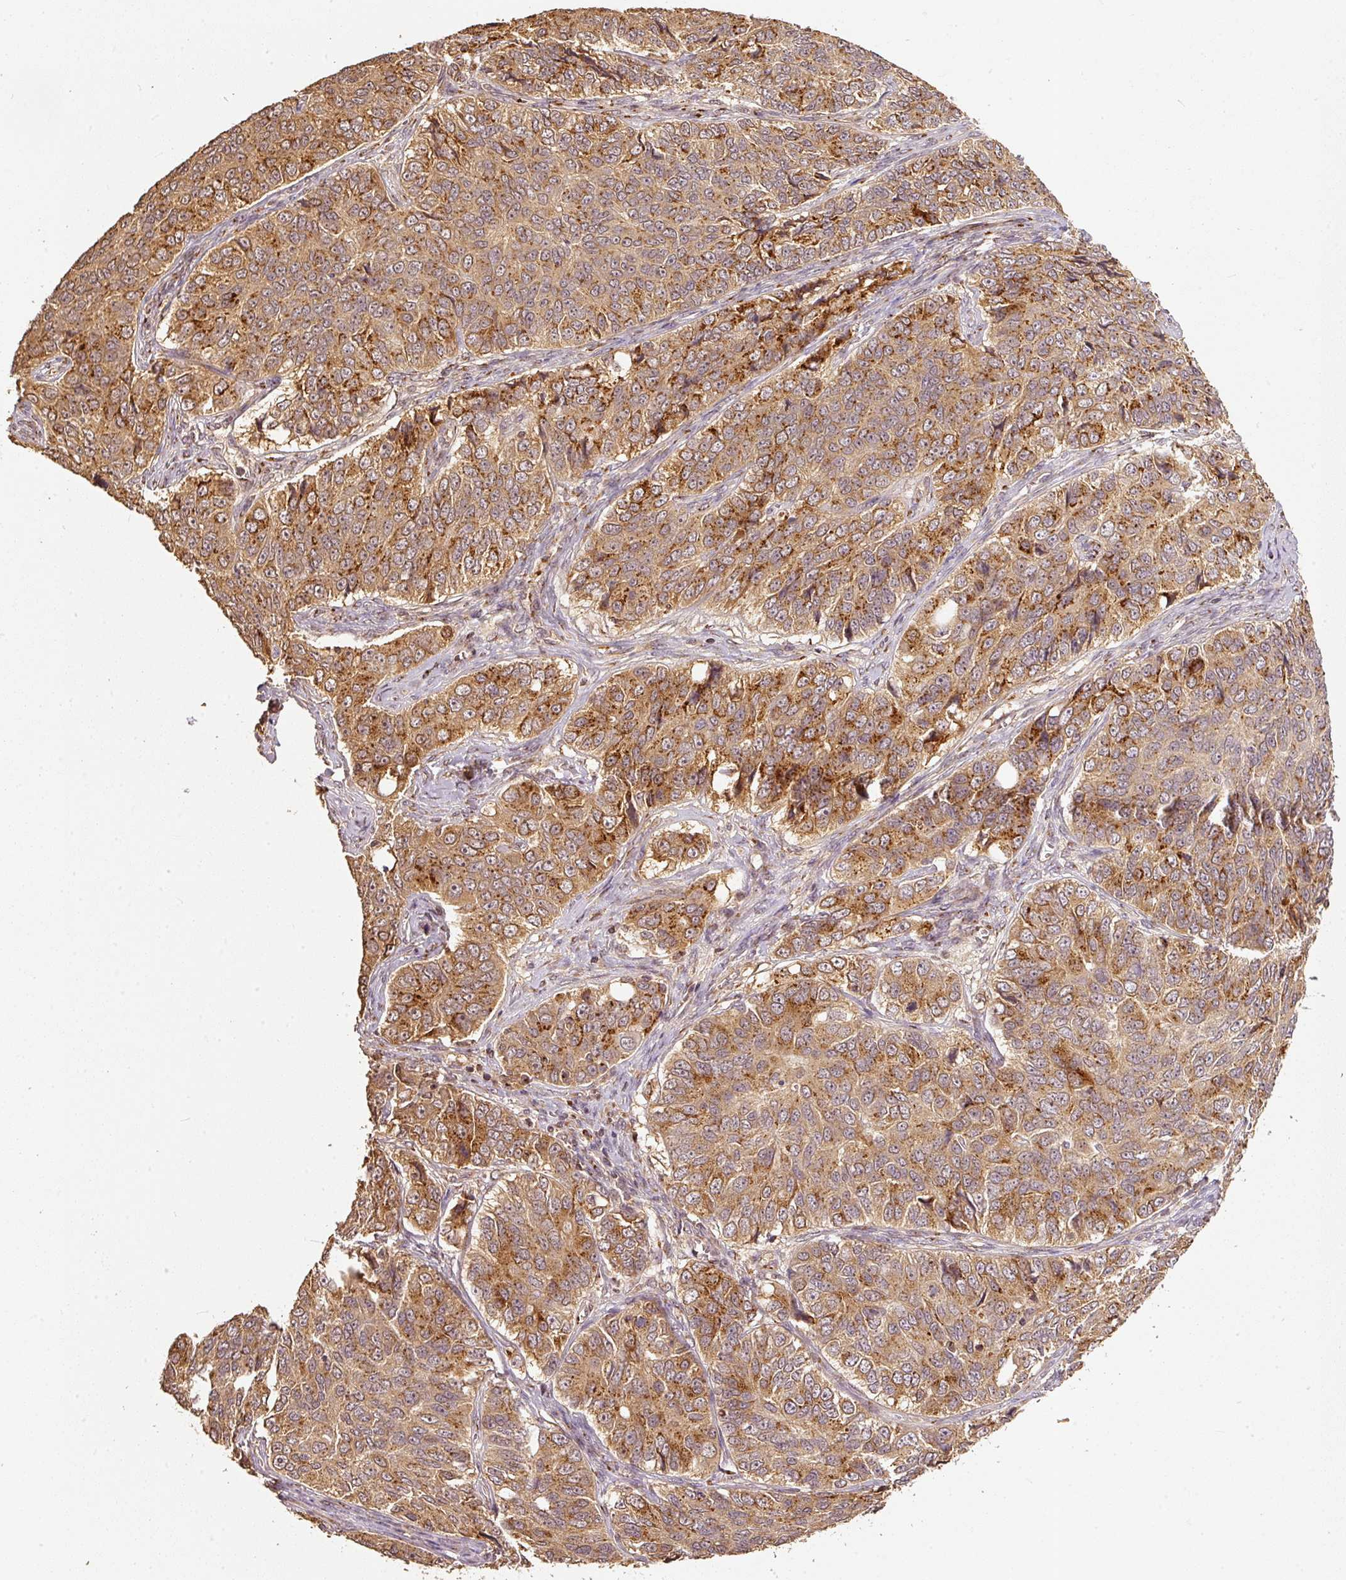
{"staining": {"intensity": "moderate", "quantity": ">75%", "location": "cytoplasmic/membranous"}, "tissue": "ovarian cancer", "cell_type": "Tumor cells", "image_type": "cancer", "snomed": [{"axis": "morphology", "description": "Carcinoma, endometroid"}, {"axis": "topography", "description": "Ovary"}], "caption": "Immunohistochemical staining of human ovarian endometroid carcinoma reveals medium levels of moderate cytoplasmic/membranous protein staining in about >75% of tumor cells.", "gene": "FUT8", "patient": {"sex": "female", "age": 51}}